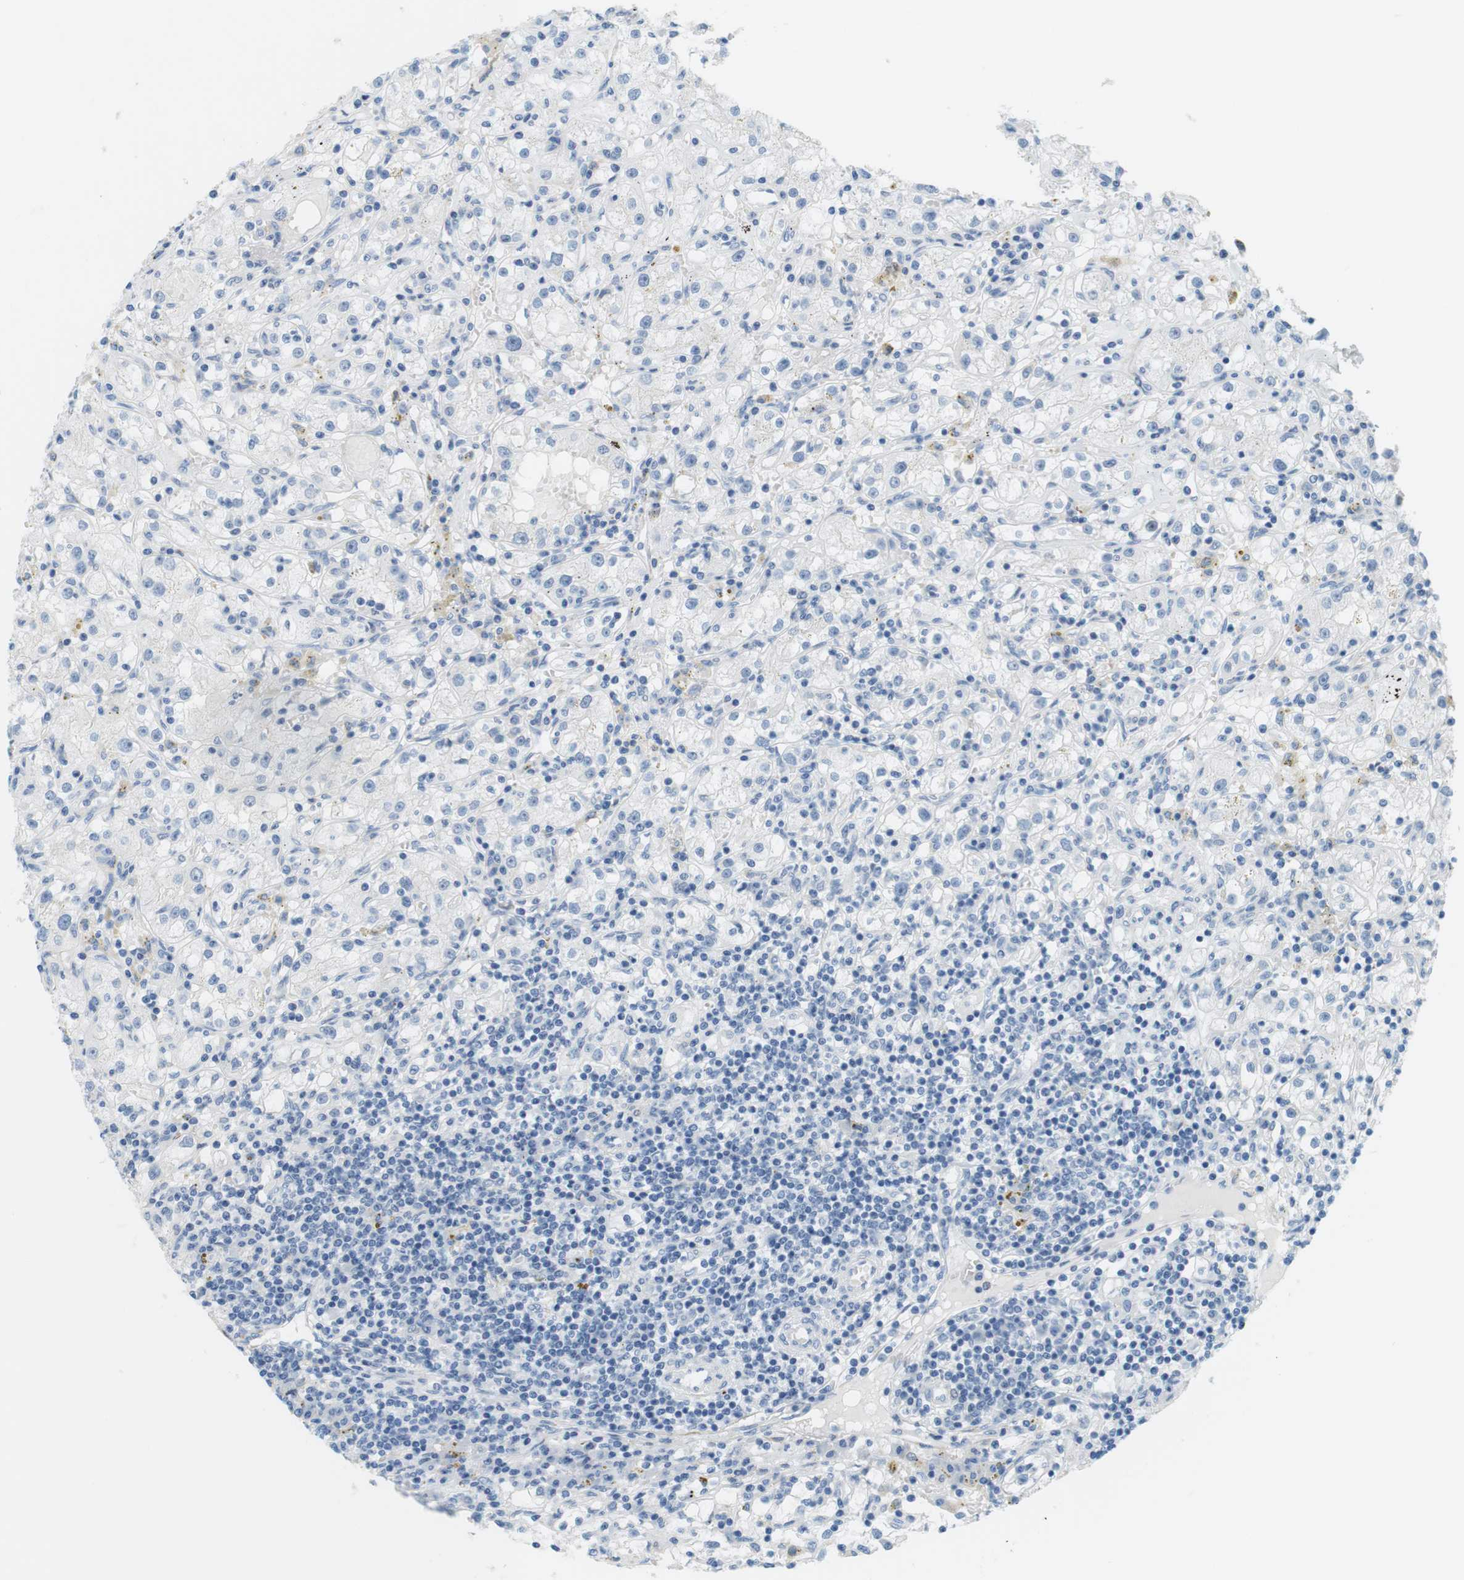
{"staining": {"intensity": "negative", "quantity": "none", "location": "none"}, "tissue": "renal cancer", "cell_type": "Tumor cells", "image_type": "cancer", "snomed": [{"axis": "morphology", "description": "Adenocarcinoma, NOS"}, {"axis": "topography", "description": "Kidney"}], "caption": "The immunohistochemistry photomicrograph has no significant expression in tumor cells of renal cancer (adenocarcinoma) tissue. (Immunohistochemistry (ihc), brightfield microscopy, high magnification).", "gene": "MYH9", "patient": {"sex": "male", "age": 56}}